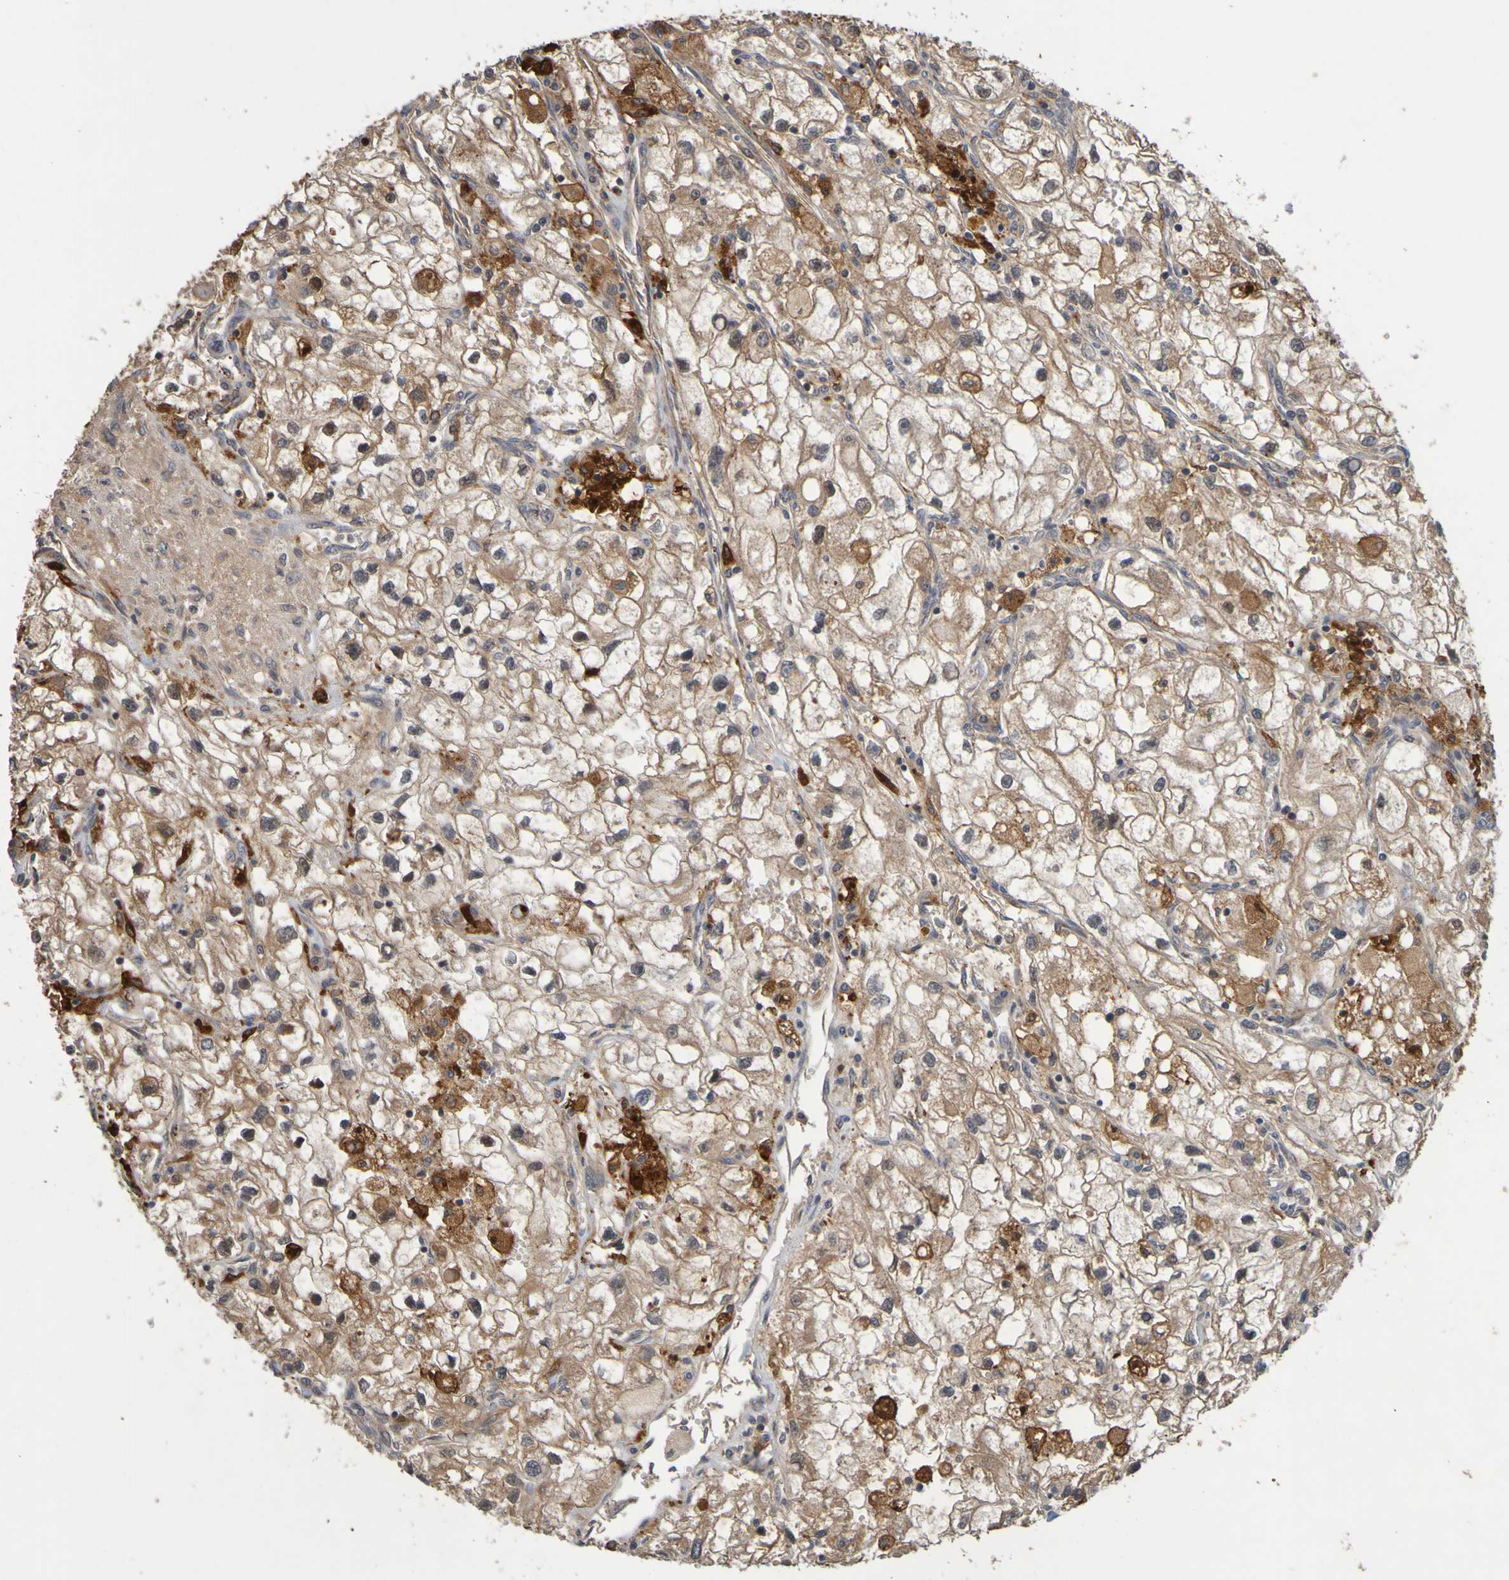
{"staining": {"intensity": "moderate", "quantity": ">75%", "location": "cytoplasmic/membranous"}, "tissue": "renal cancer", "cell_type": "Tumor cells", "image_type": "cancer", "snomed": [{"axis": "morphology", "description": "Adenocarcinoma, NOS"}, {"axis": "topography", "description": "Kidney"}], "caption": "IHC of human renal cancer exhibits medium levels of moderate cytoplasmic/membranous expression in about >75% of tumor cells.", "gene": "OCRL", "patient": {"sex": "female", "age": 70}}